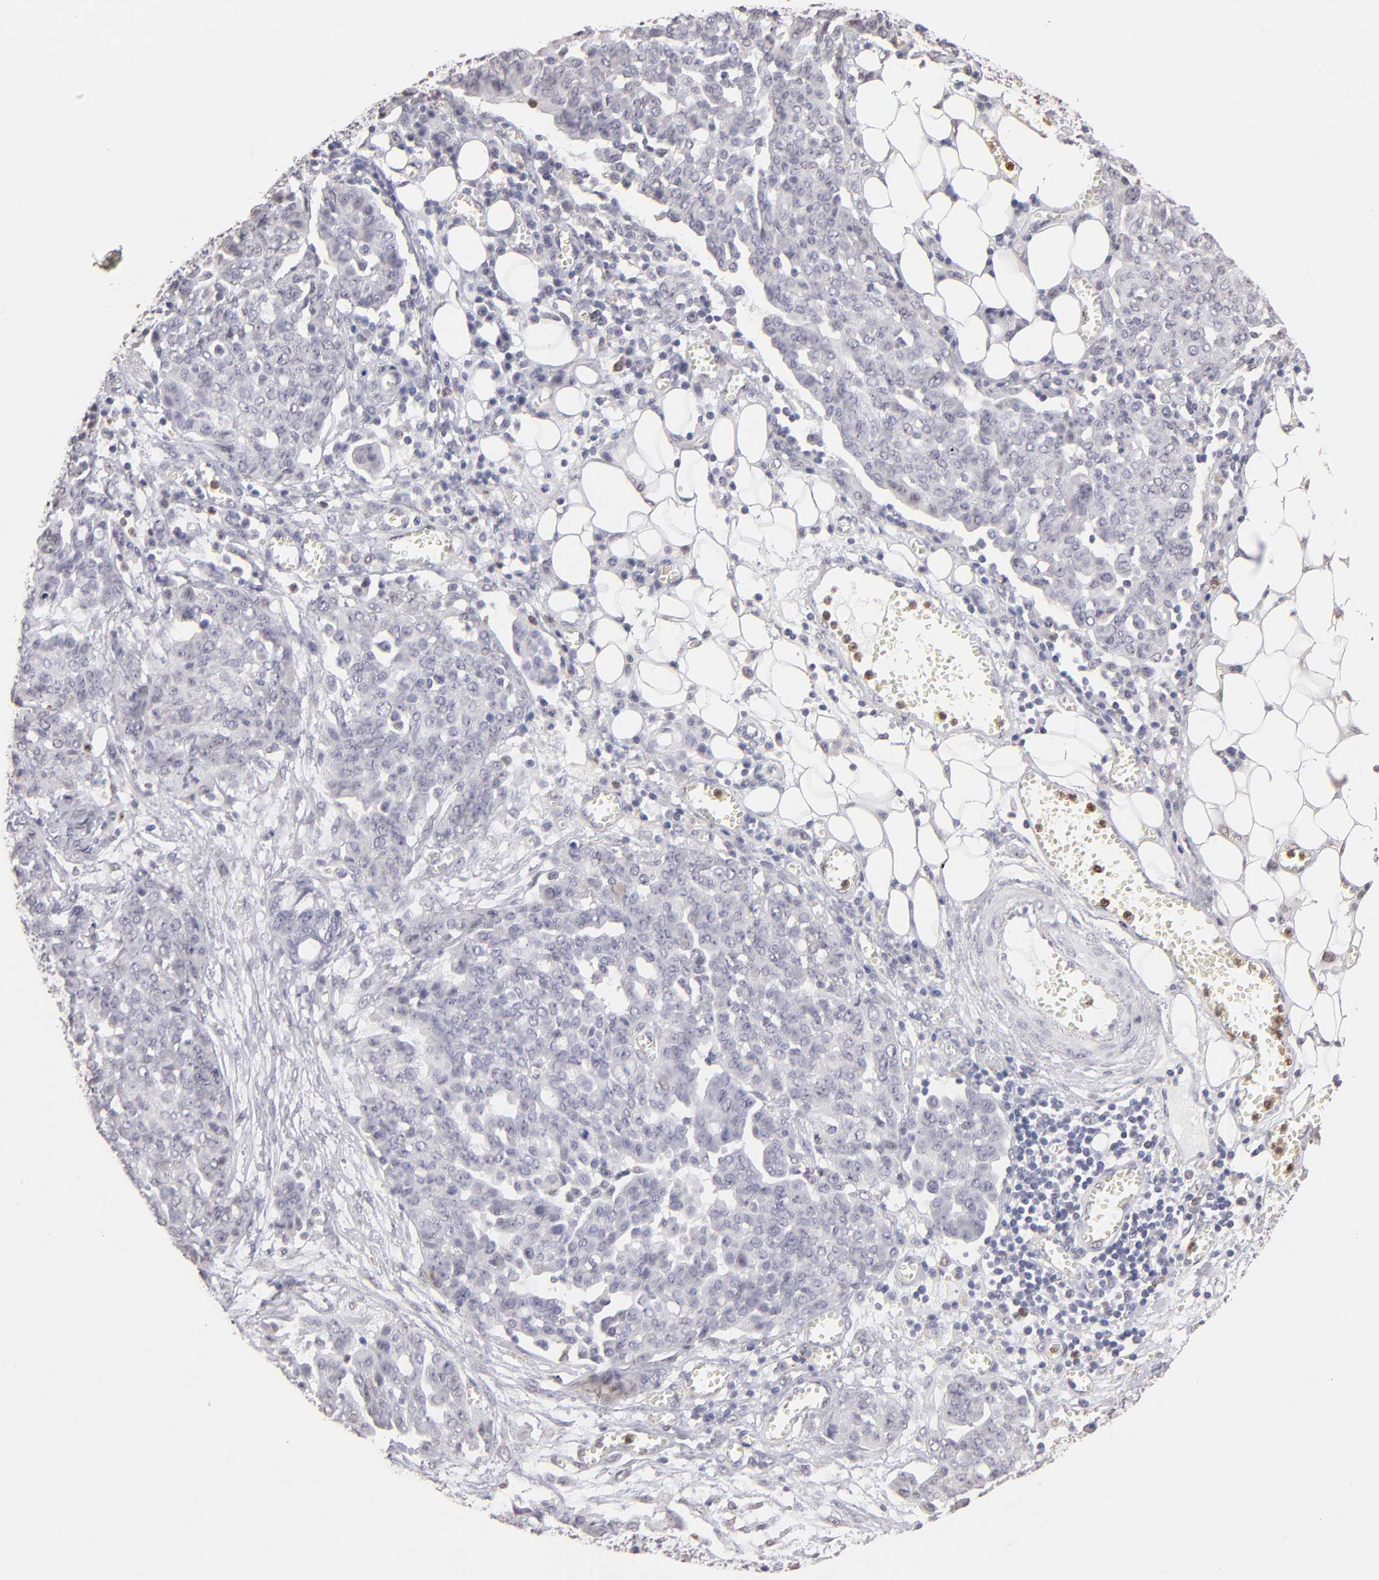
{"staining": {"intensity": "weak", "quantity": "<25%", "location": "nuclear"}, "tissue": "ovarian cancer", "cell_type": "Tumor cells", "image_type": "cancer", "snomed": [{"axis": "morphology", "description": "Cystadenocarcinoma, serous, NOS"}, {"axis": "topography", "description": "Soft tissue"}, {"axis": "topography", "description": "Ovary"}], "caption": "The micrograph reveals no staining of tumor cells in serous cystadenocarcinoma (ovarian).", "gene": "MGAM", "patient": {"sex": "female", "age": 57}}